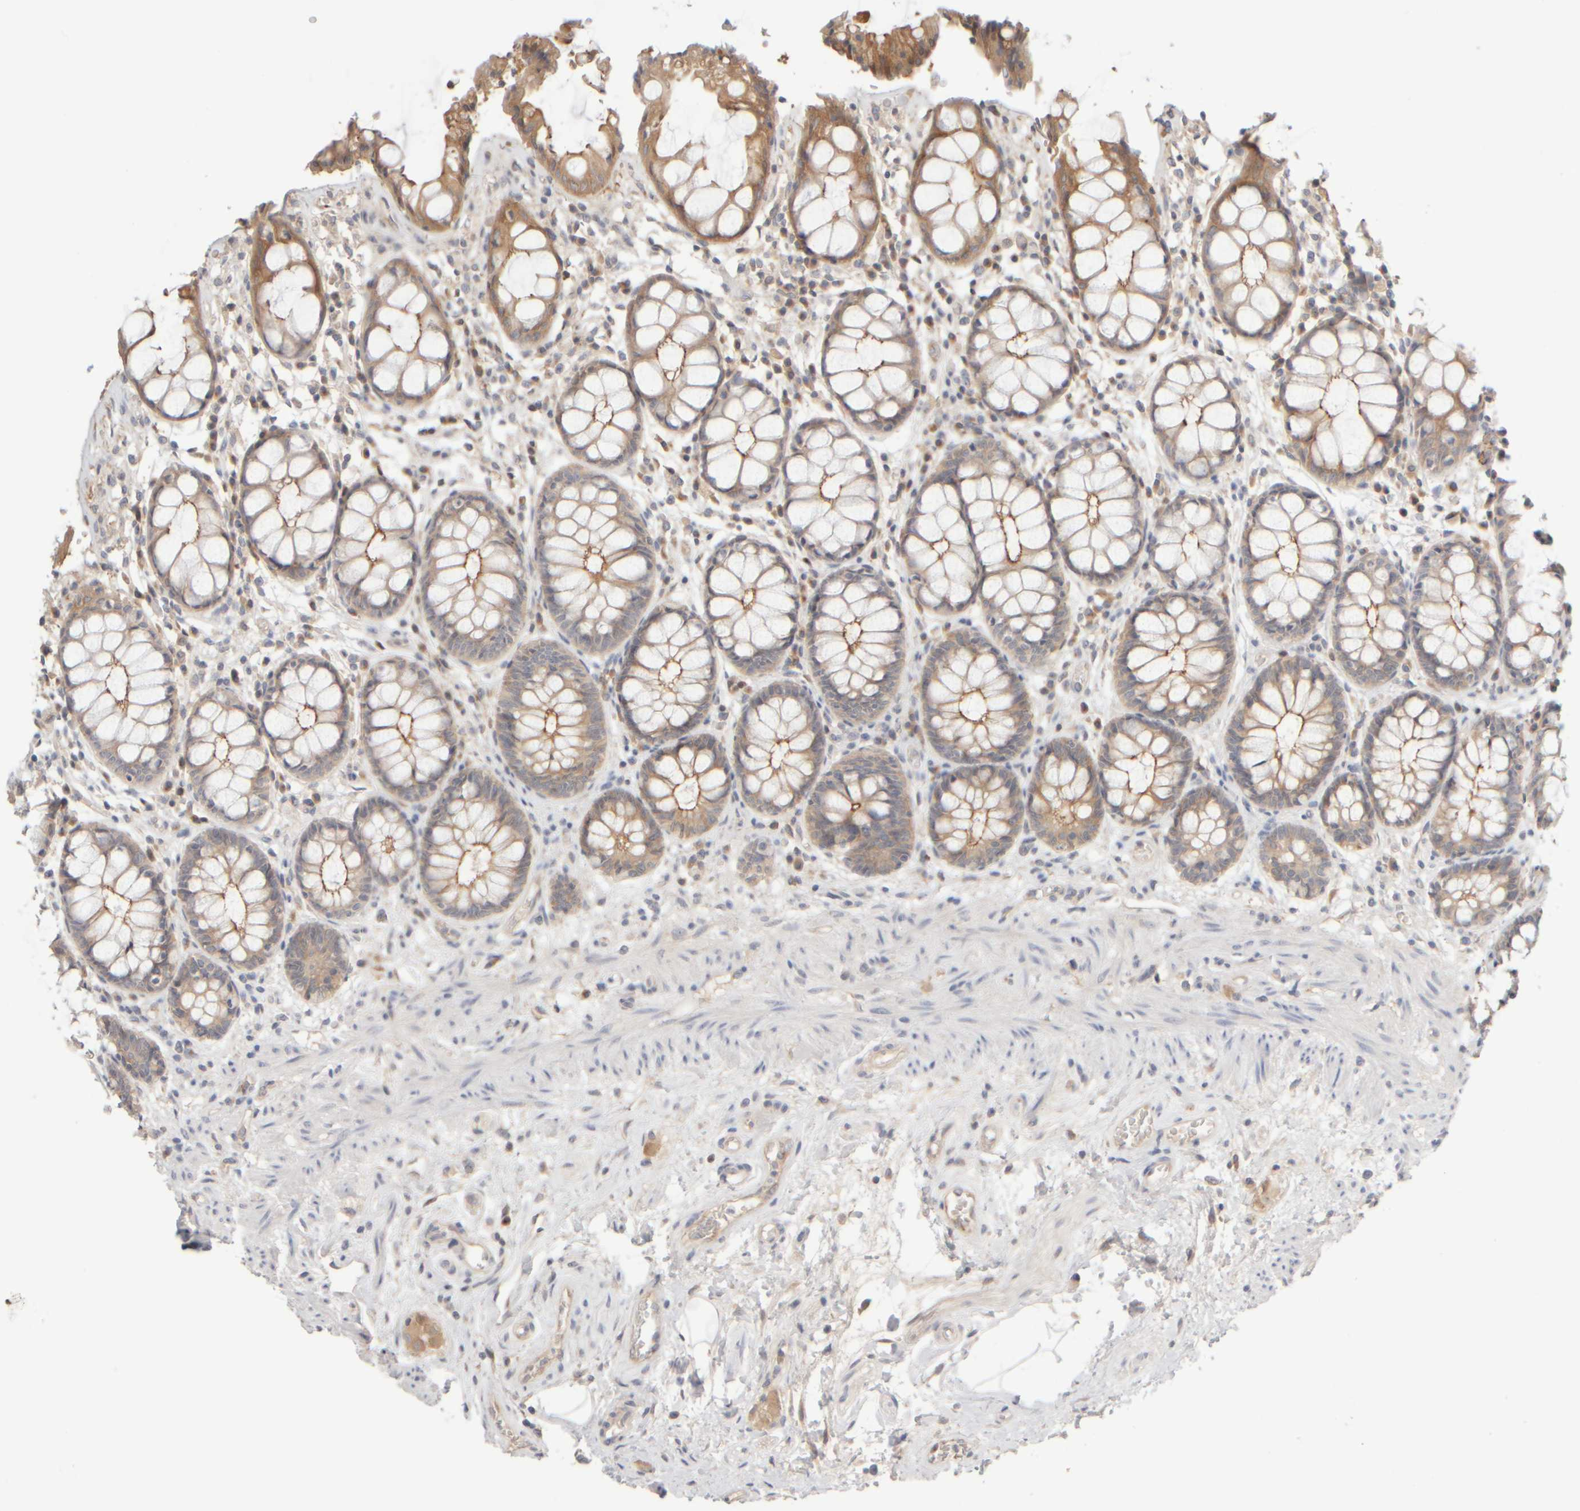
{"staining": {"intensity": "moderate", "quantity": ">75%", "location": "cytoplasmic/membranous"}, "tissue": "rectum", "cell_type": "Glandular cells", "image_type": "normal", "snomed": [{"axis": "morphology", "description": "Normal tissue, NOS"}, {"axis": "topography", "description": "Rectum"}], "caption": "Immunohistochemical staining of benign rectum displays moderate cytoplasmic/membranous protein positivity in about >75% of glandular cells.", "gene": "GOPC", "patient": {"sex": "male", "age": 64}}